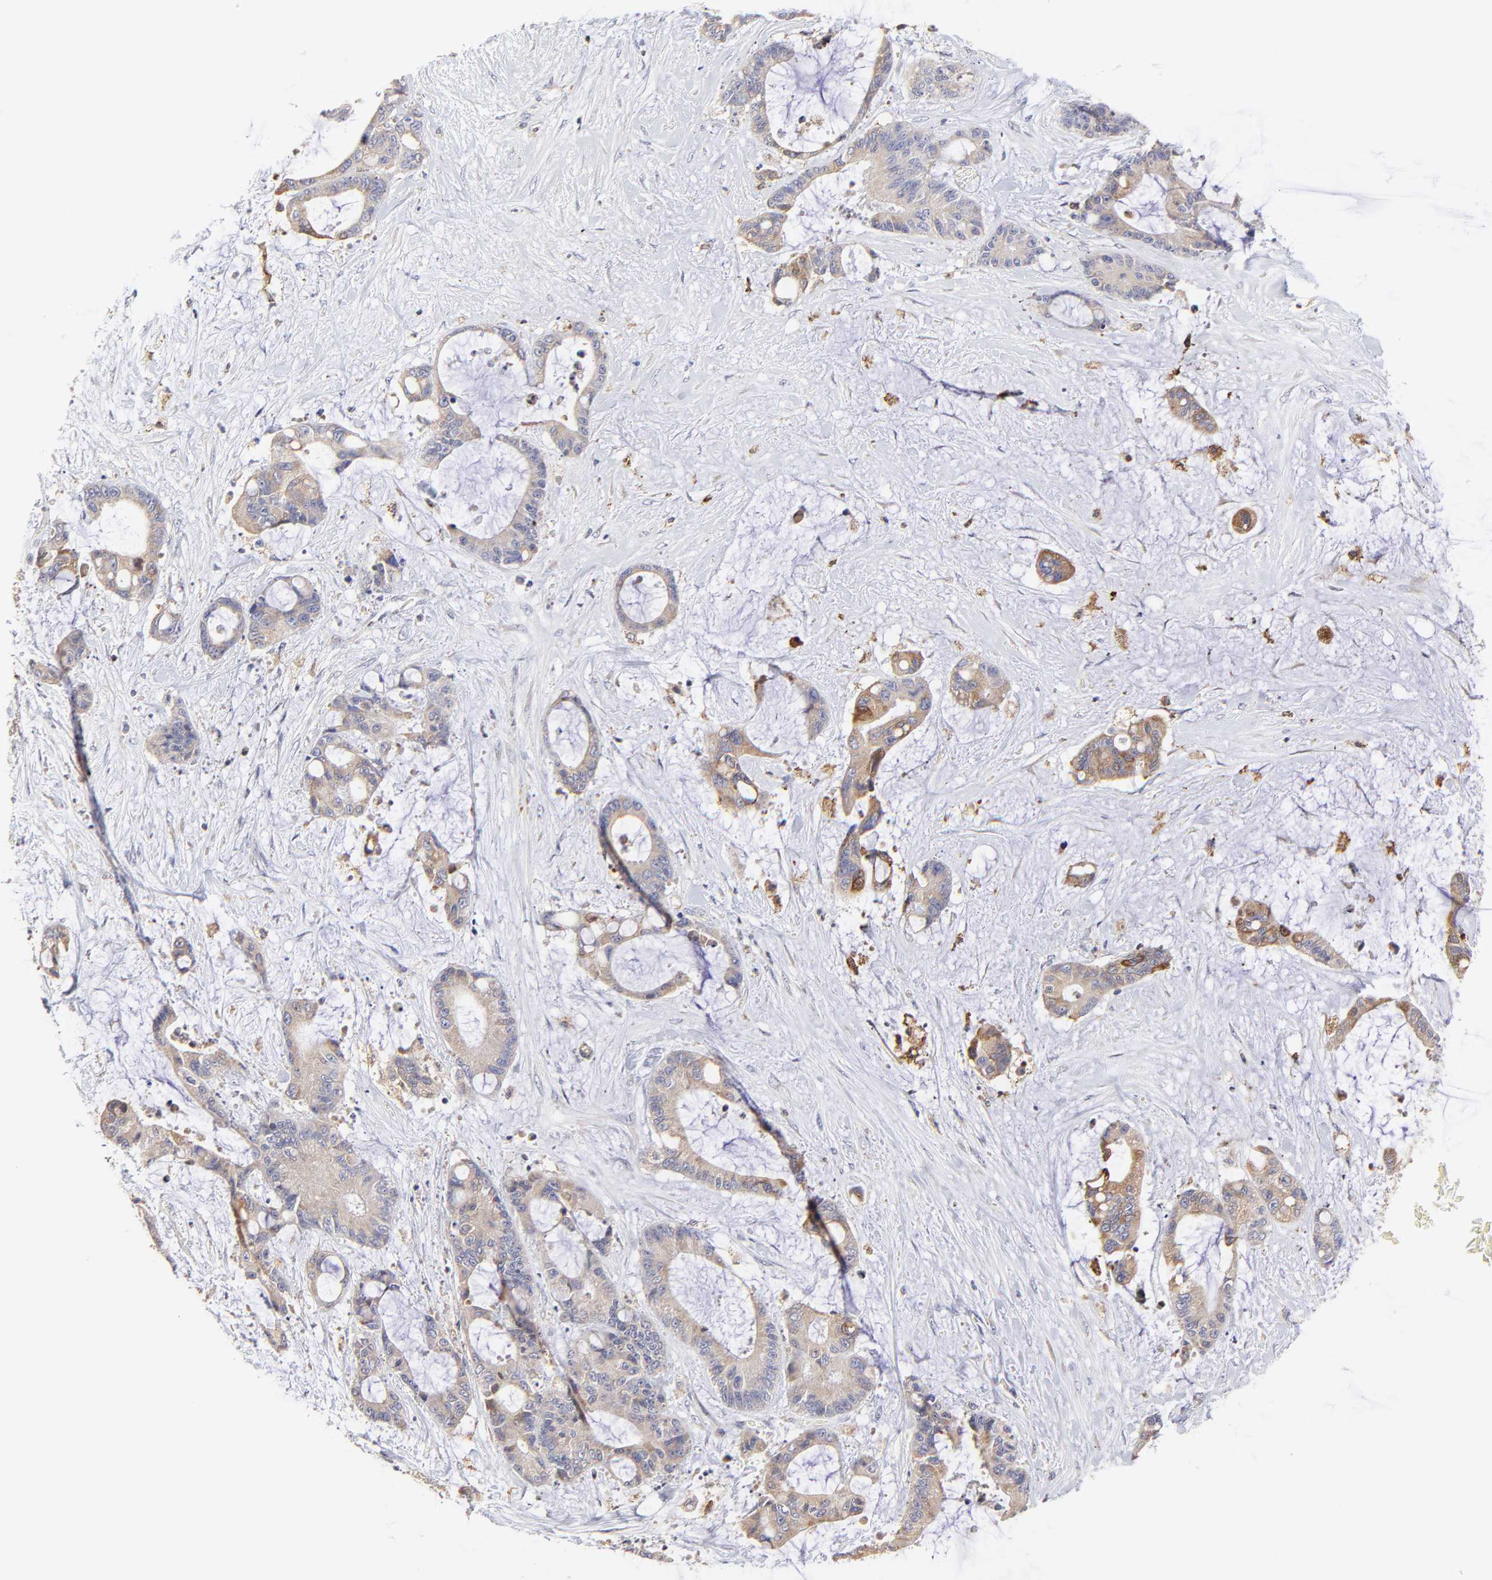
{"staining": {"intensity": "weak", "quantity": ">75%", "location": "cytoplasmic/membranous"}, "tissue": "liver cancer", "cell_type": "Tumor cells", "image_type": "cancer", "snomed": [{"axis": "morphology", "description": "Cholangiocarcinoma"}, {"axis": "topography", "description": "Liver"}], "caption": "Immunohistochemistry photomicrograph of human liver cancer stained for a protein (brown), which exhibits low levels of weak cytoplasmic/membranous expression in about >75% of tumor cells.", "gene": "GCSAM", "patient": {"sex": "female", "age": 73}}